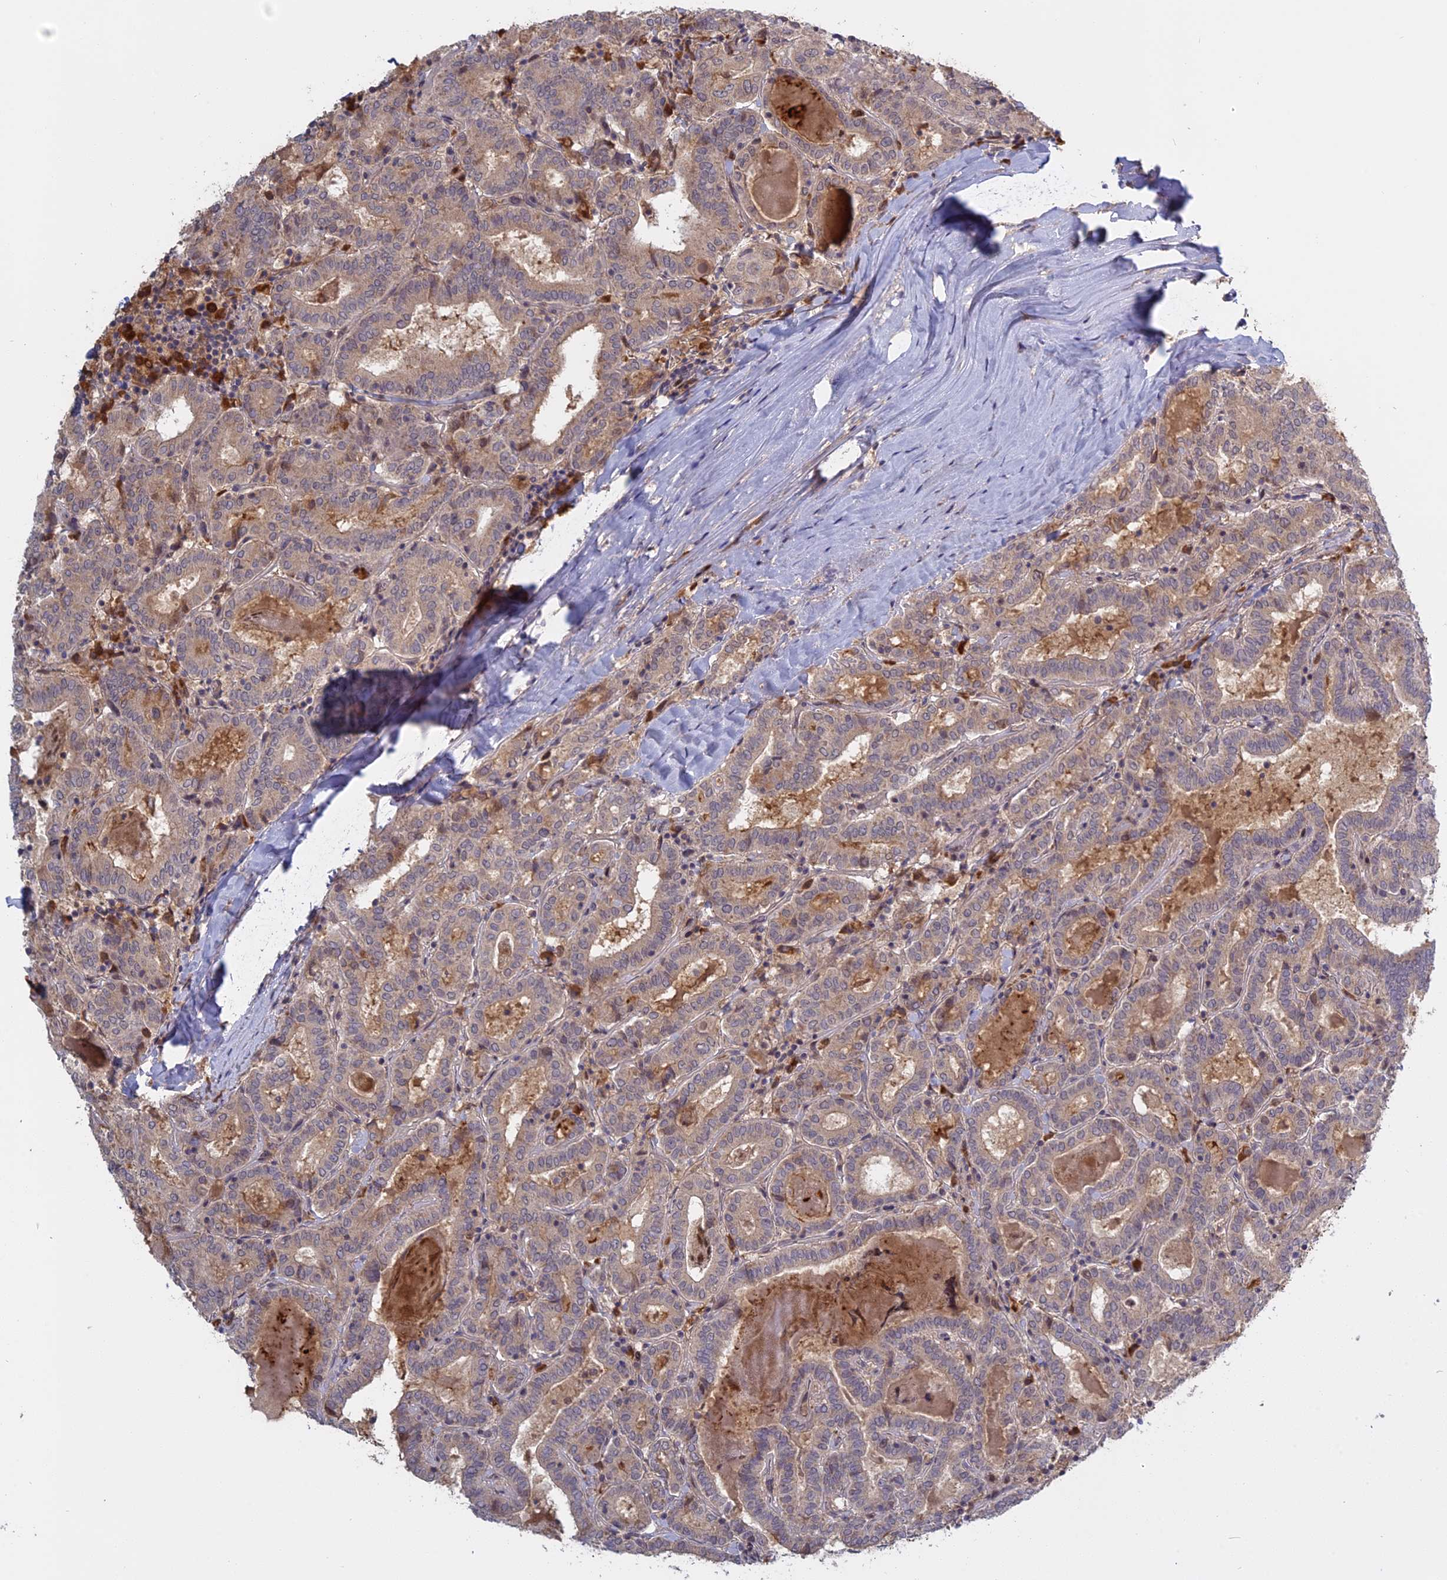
{"staining": {"intensity": "weak", "quantity": ">75%", "location": "cytoplasmic/membranous"}, "tissue": "thyroid cancer", "cell_type": "Tumor cells", "image_type": "cancer", "snomed": [{"axis": "morphology", "description": "Papillary adenocarcinoma, NOS"}, {"axis": "topography", "description": "Thyroid gland"}], "caption": "Tumor cells reveal weak cytoplasmic/membranous positivity in about >75% of cells in thyroid cancer.", "gene": "TMEM208", "patient": {"sex": "female", "age": 72}}